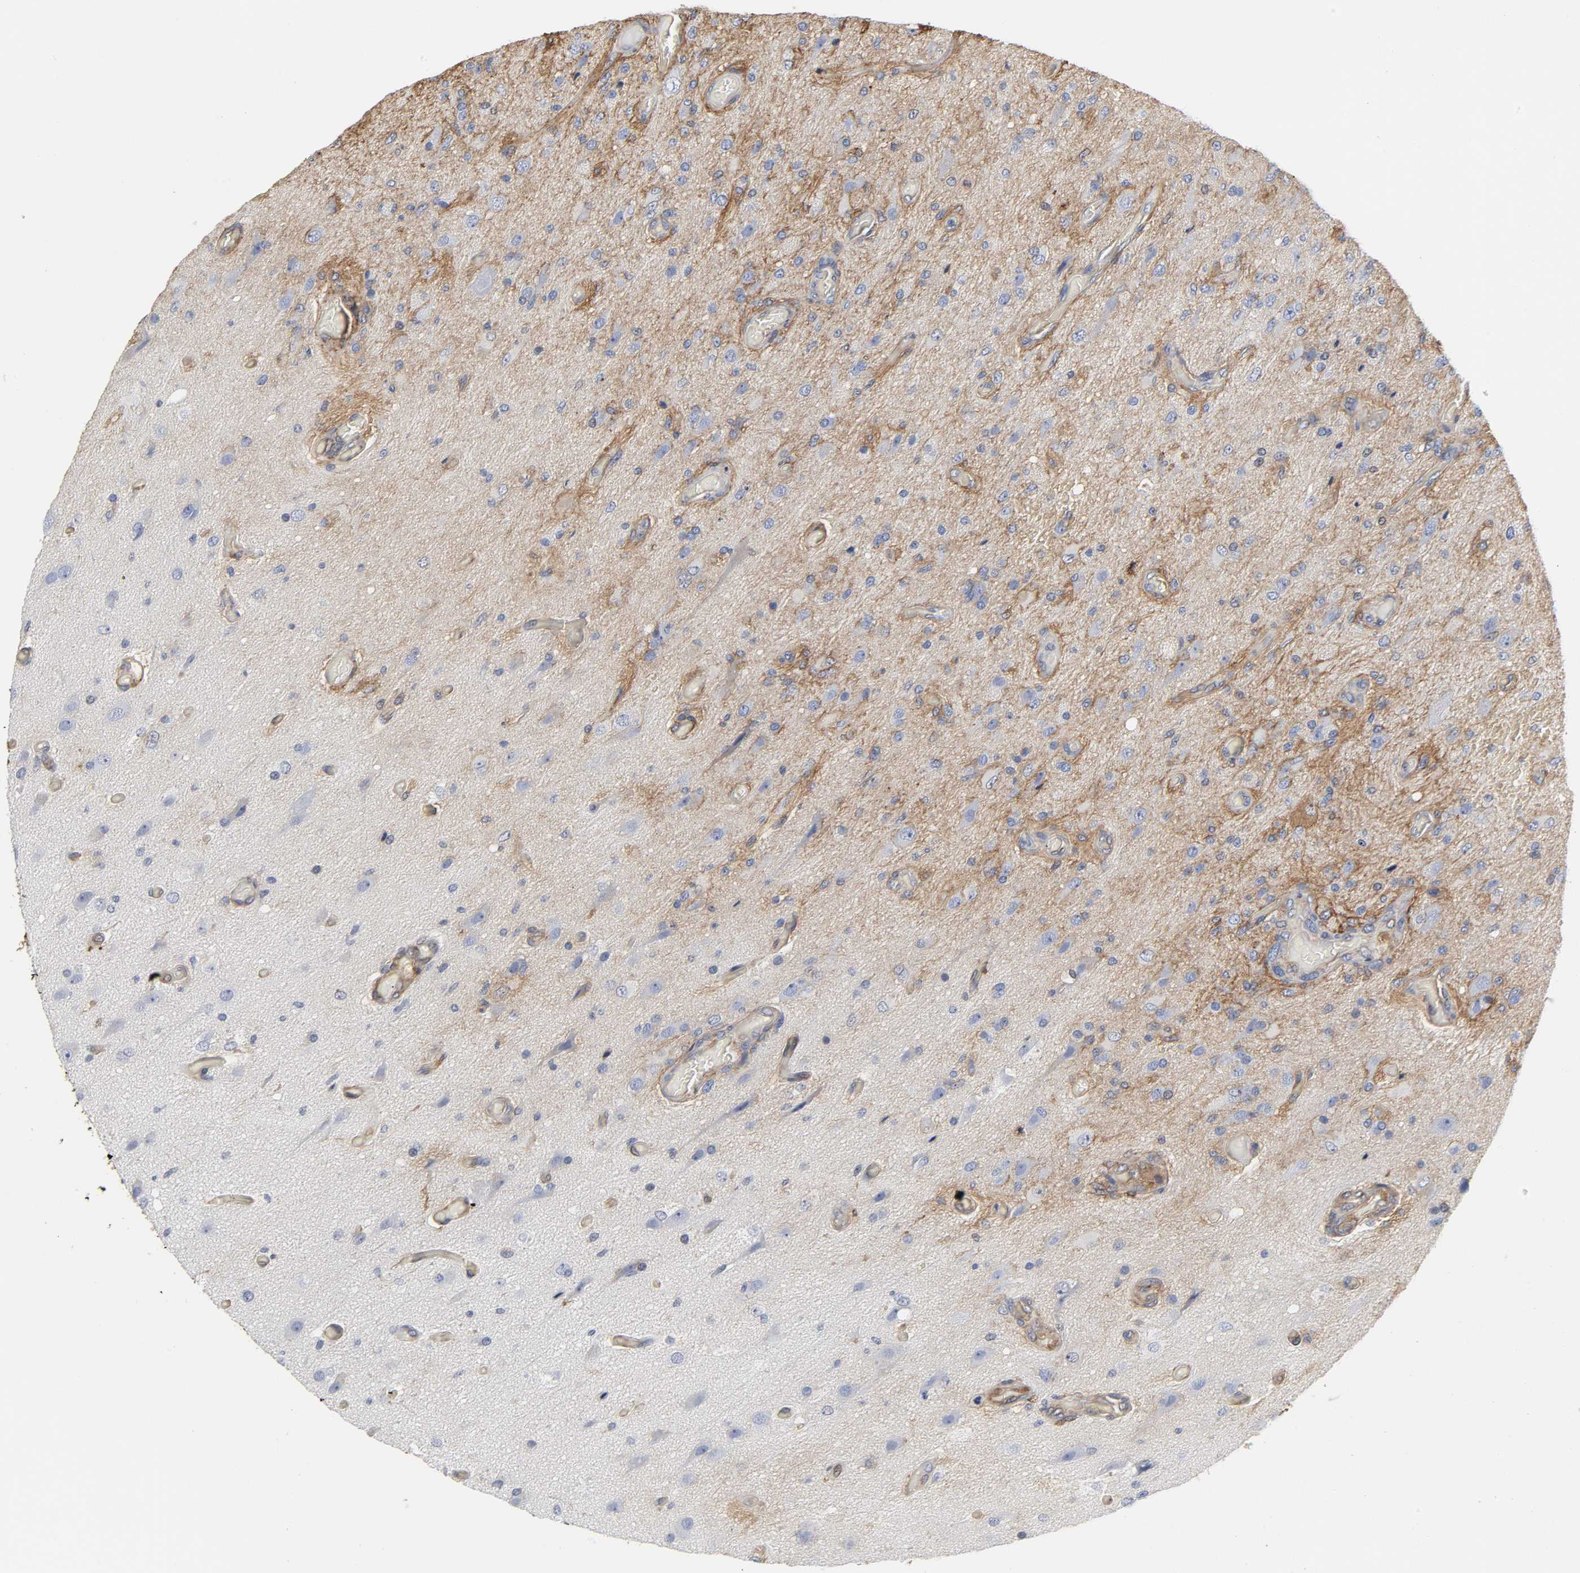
{"staining": {"intensity": "weak", "quantity": "<25%", "location": "cytoplasmic/membranous"}, "tissue": "glioma", "cell_type": "Tumor cells", "image_type": "cancer", "snomed": [{"axis": "morphology", "description": "Normal tissue, NOS"}, {"axis": "morphology", "description": "Glioma, malignant, High grade"}, {"axis": "topography", "description": "Cerebral cortex"}], "caption": "IHC micrograph of human glioma stained for a protein (brown), which demonstrates no staining in tumor cells.", "gene": "ANXA2", "patient": {"sex": "male", "age": 77}}